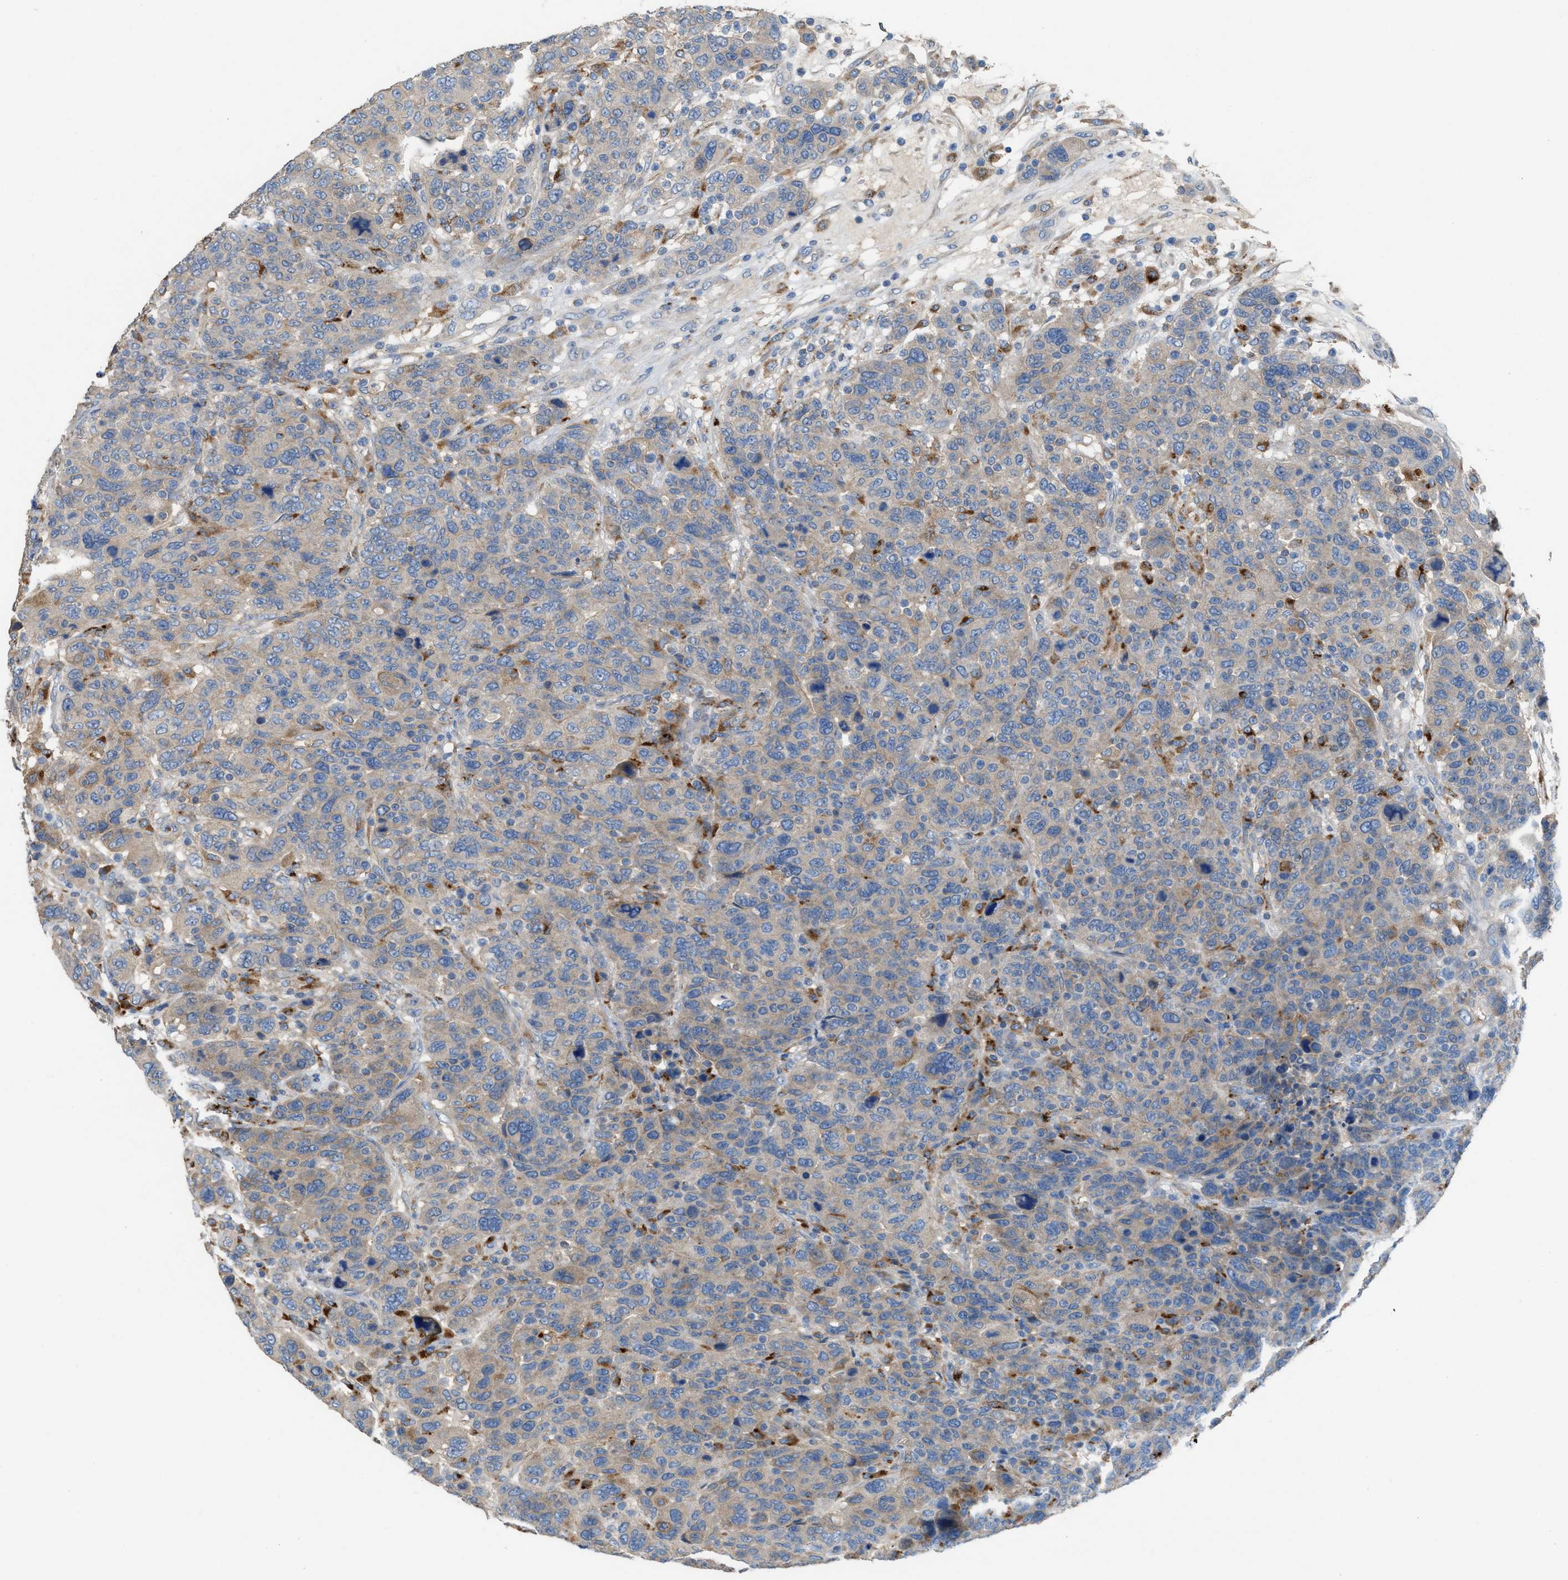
{"staining": {"intensity": "weak", "quantity": "<25%", "location": "cytoplasmic/membranous"}, "tissue": "breast cancer", "cell_type": "Tumor cells", "image_type": "cancer", "snomed": [{"axis": "morphology", "description": "Duct carcinoma"}, {"axis": "topography", "description": "Breast"}], "caption": "Immunohistochemistry (IHC) of human breast cancer (invasive ductal carcinoma) reveals no positivity in tumor cells. The staining was performed using DAB to visualize the protein expression in brown, while the nuclei were stained in blue with hematoxylin (Magnification: 20x).", "gene": "AOAH", "patient": {"sex": "female", "age": 37}}